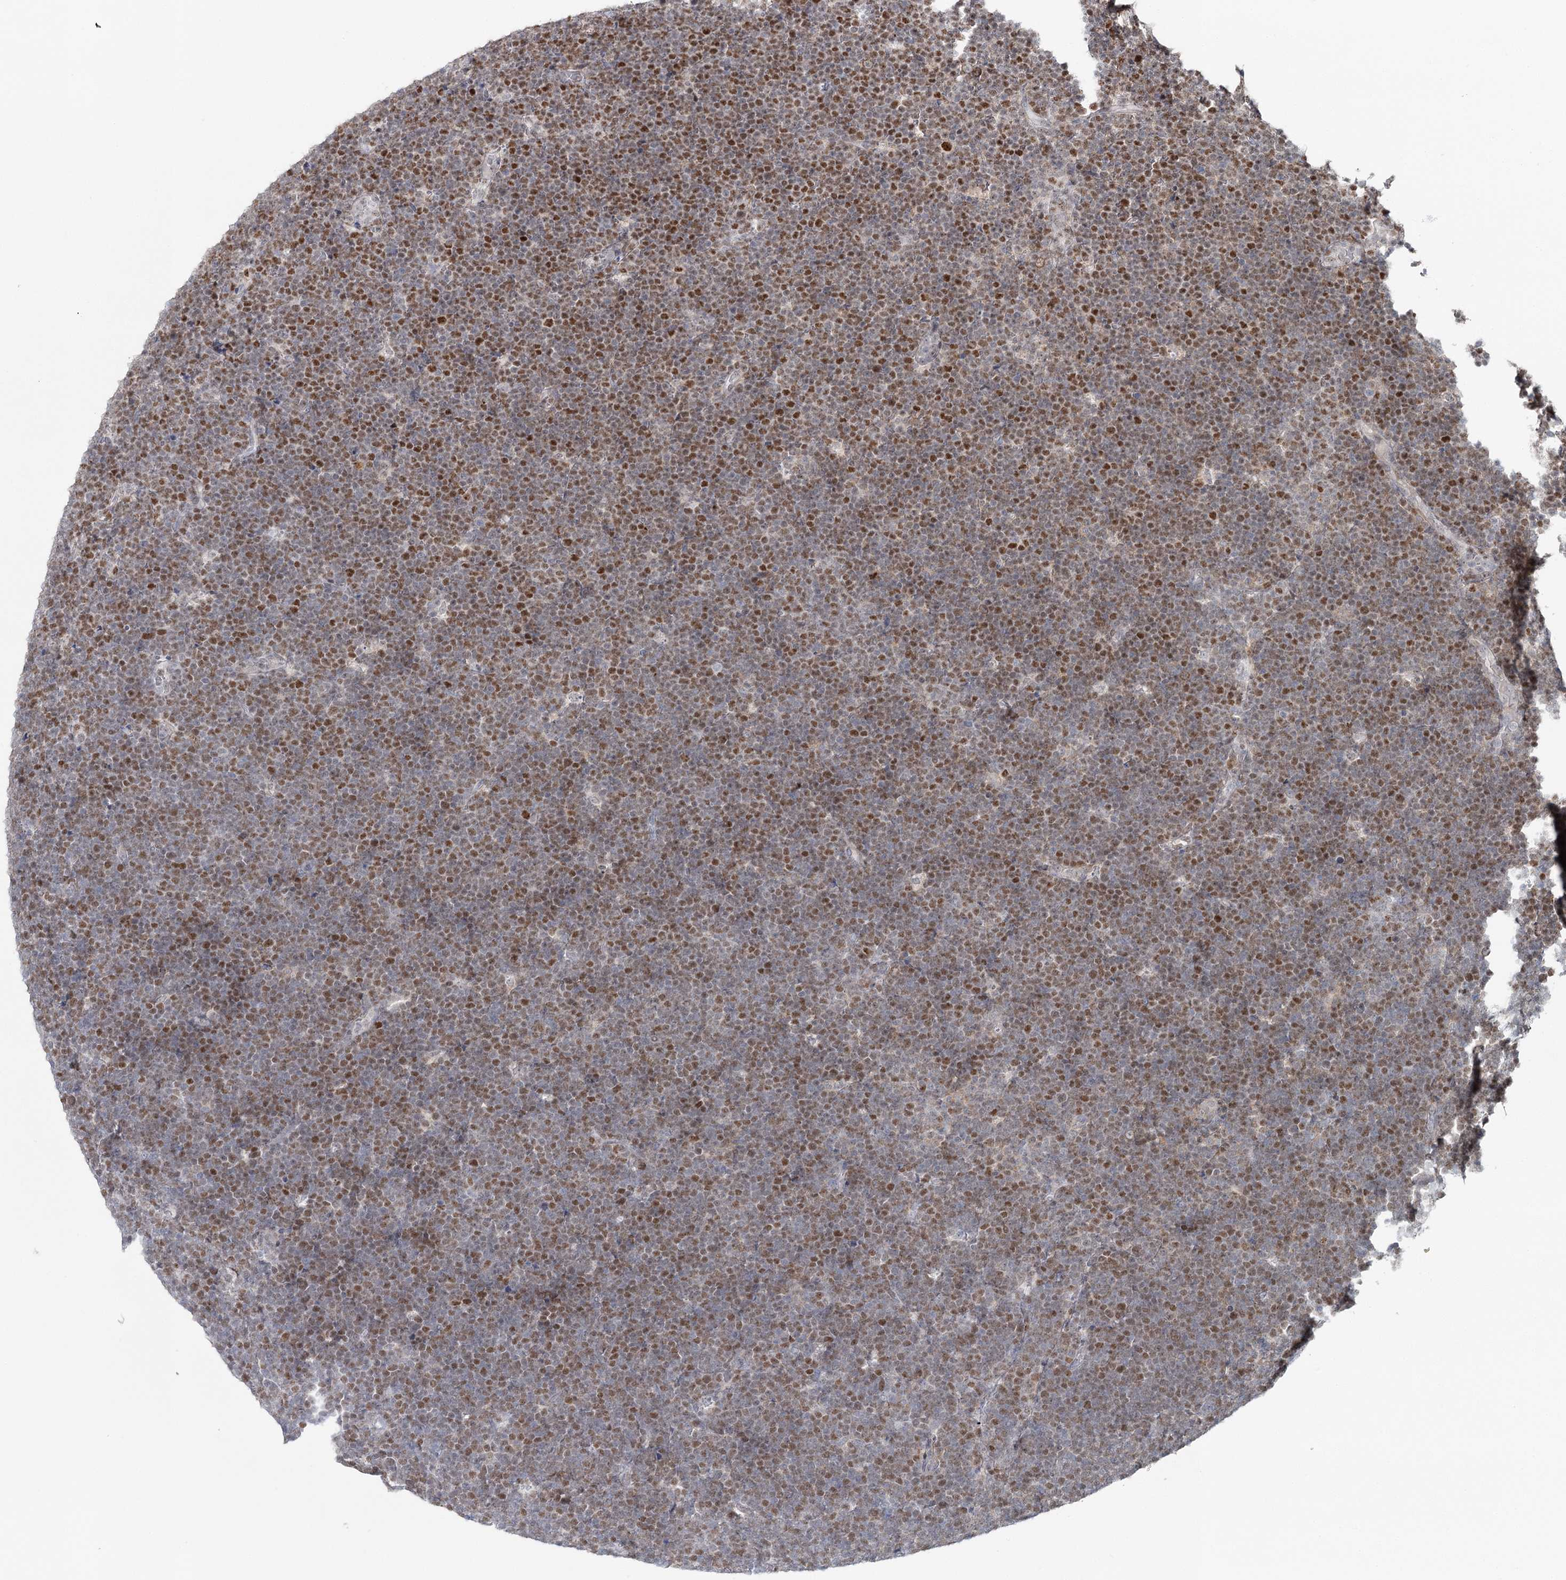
{"staining": {"intensity": "moderate", "quantity": ">75%", "location": "nuclear"}, "tissue": "lymphoma", "cell_type": "Tumor cells", "image_type": "cancer", "snomed": [{"axis": "morphology", "description": "Malignant lymphoma, non-Hodgkin's type, High grade"}, {"axis": "topography", "description": "Lymph node"}], "caption": "This photomicrograph displays immunohistochemistry staining of malignant lymphoma, non-Hodgkin's type (high-grade), with medium moderate nuclear positivity in approximately >75% of tumor cells.", "gene": "ZC3H8", "patient": {"sex": "male", "age": 13}}